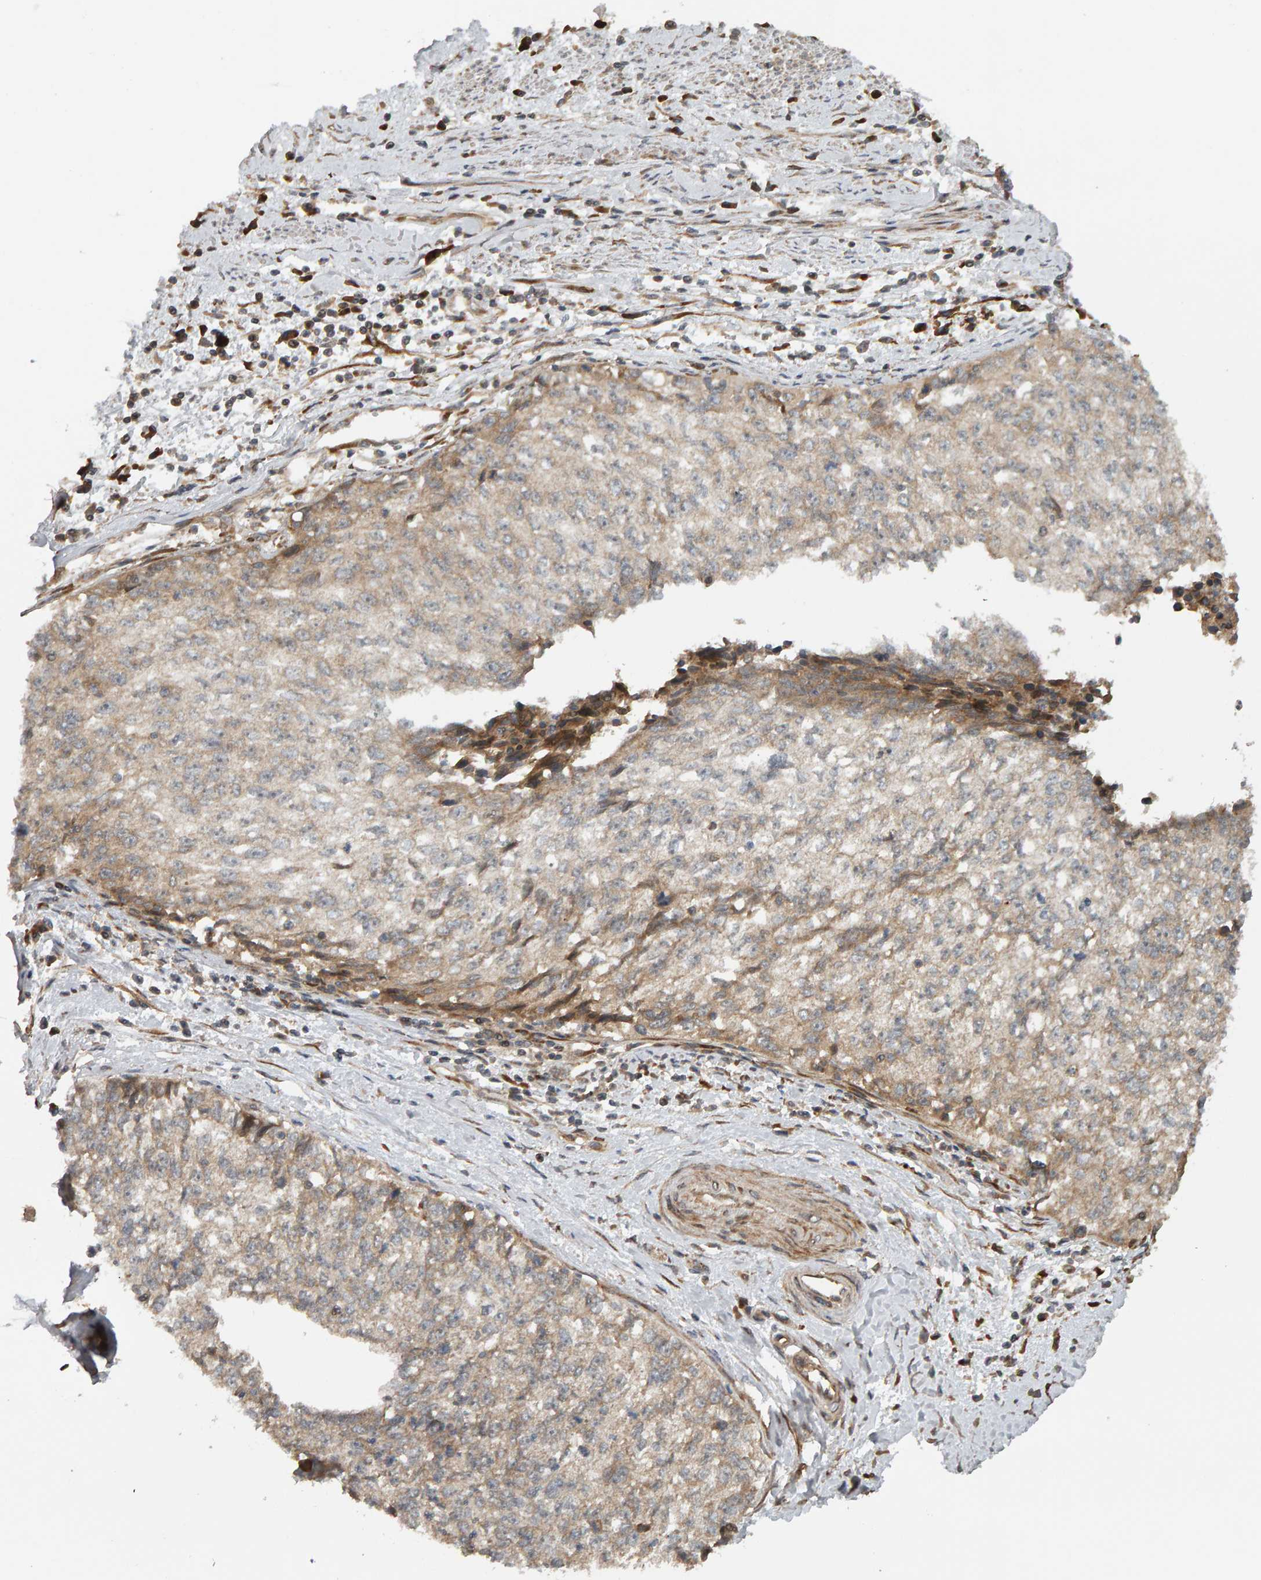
{"staining": {"intensity": "weak", "quantity": "25%-75%", "location": "cytoplasmic/membranous"}, "tissue": "cervical cancer", "cell_type": "Tumor cells", "image_type": "cancer", "snomed": [{"axis": "morphology", "description": "Squamous cell carcinoma, NOS"}, {"axis": "topography", "description": "Cervix"}], "caption": "The photomicrograph displays staining of cervical cancer, revealing weak cytoplasmic/membranous protein positivity (brown color) within tumor cells.", "gene": "ZFAND1", "patient": {"sex": "female", "age": 57}}